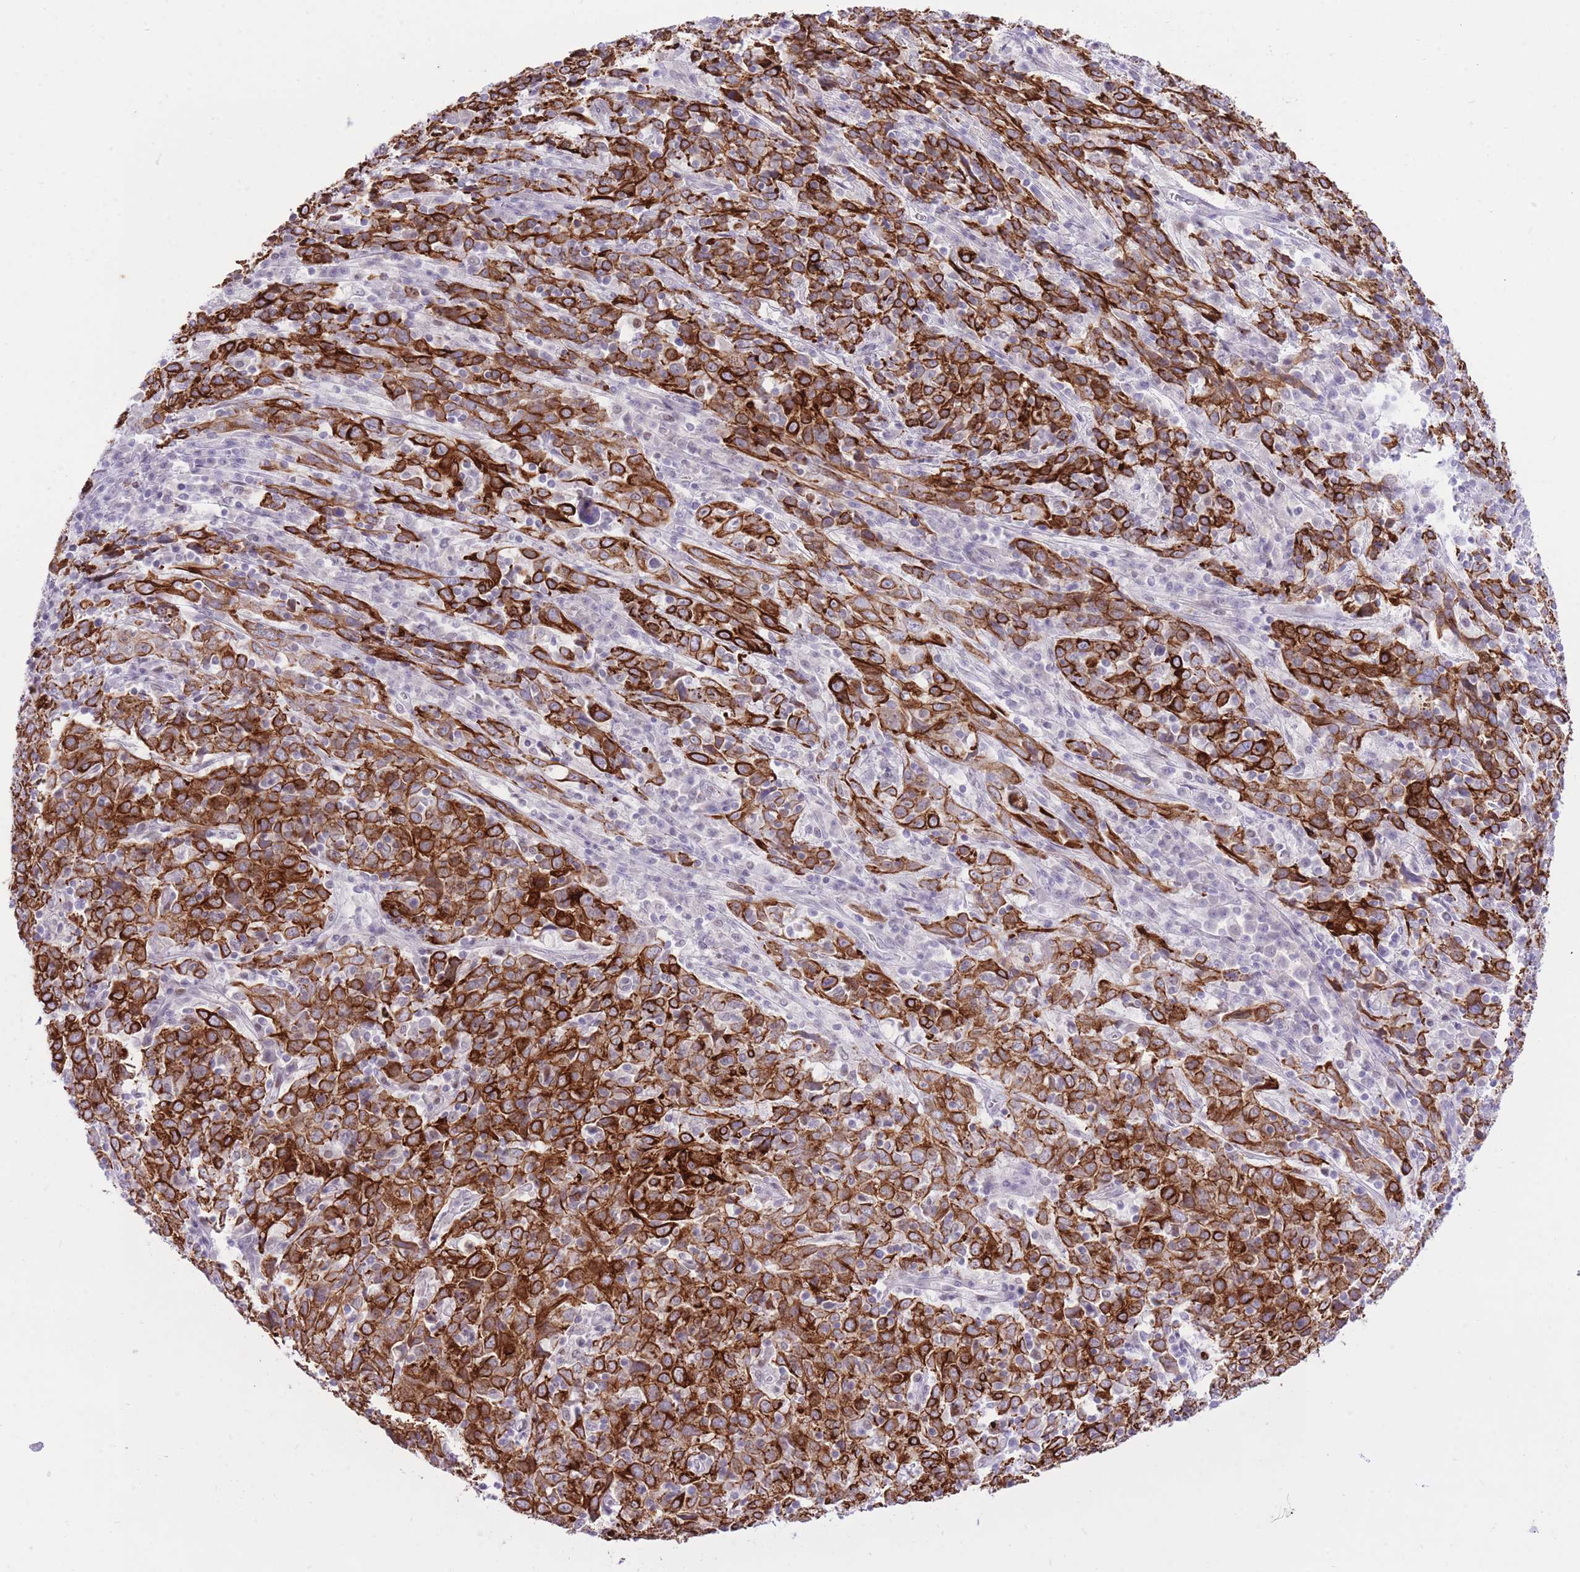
{"staining": {"intensity": "strong", "quantity": ">75%", "location": "cytoplasmic/membranous"}, "tissue": "cervical cancer", "cell_type": "Tumor cells", "image_type": "cancer", "snomed": [{"axis": "morphology", "description": "Squamous cell carcinoma, NOS"}, {"axis": "topography", "description": "Cervix"}], "caption": "Immunohistochemical staining of human cervical cancer (squamous cell carcinoma) reveals high levels of strong cytoplasmic/membranous protein expression in about >75% of tumor cells. (DAB (3,3'-diaminobenzidine) IHC, brown staining for protein, blue staining for nuclei).", "gene": "MEIS3", "patient": {"sex": "female", "age": 46}}